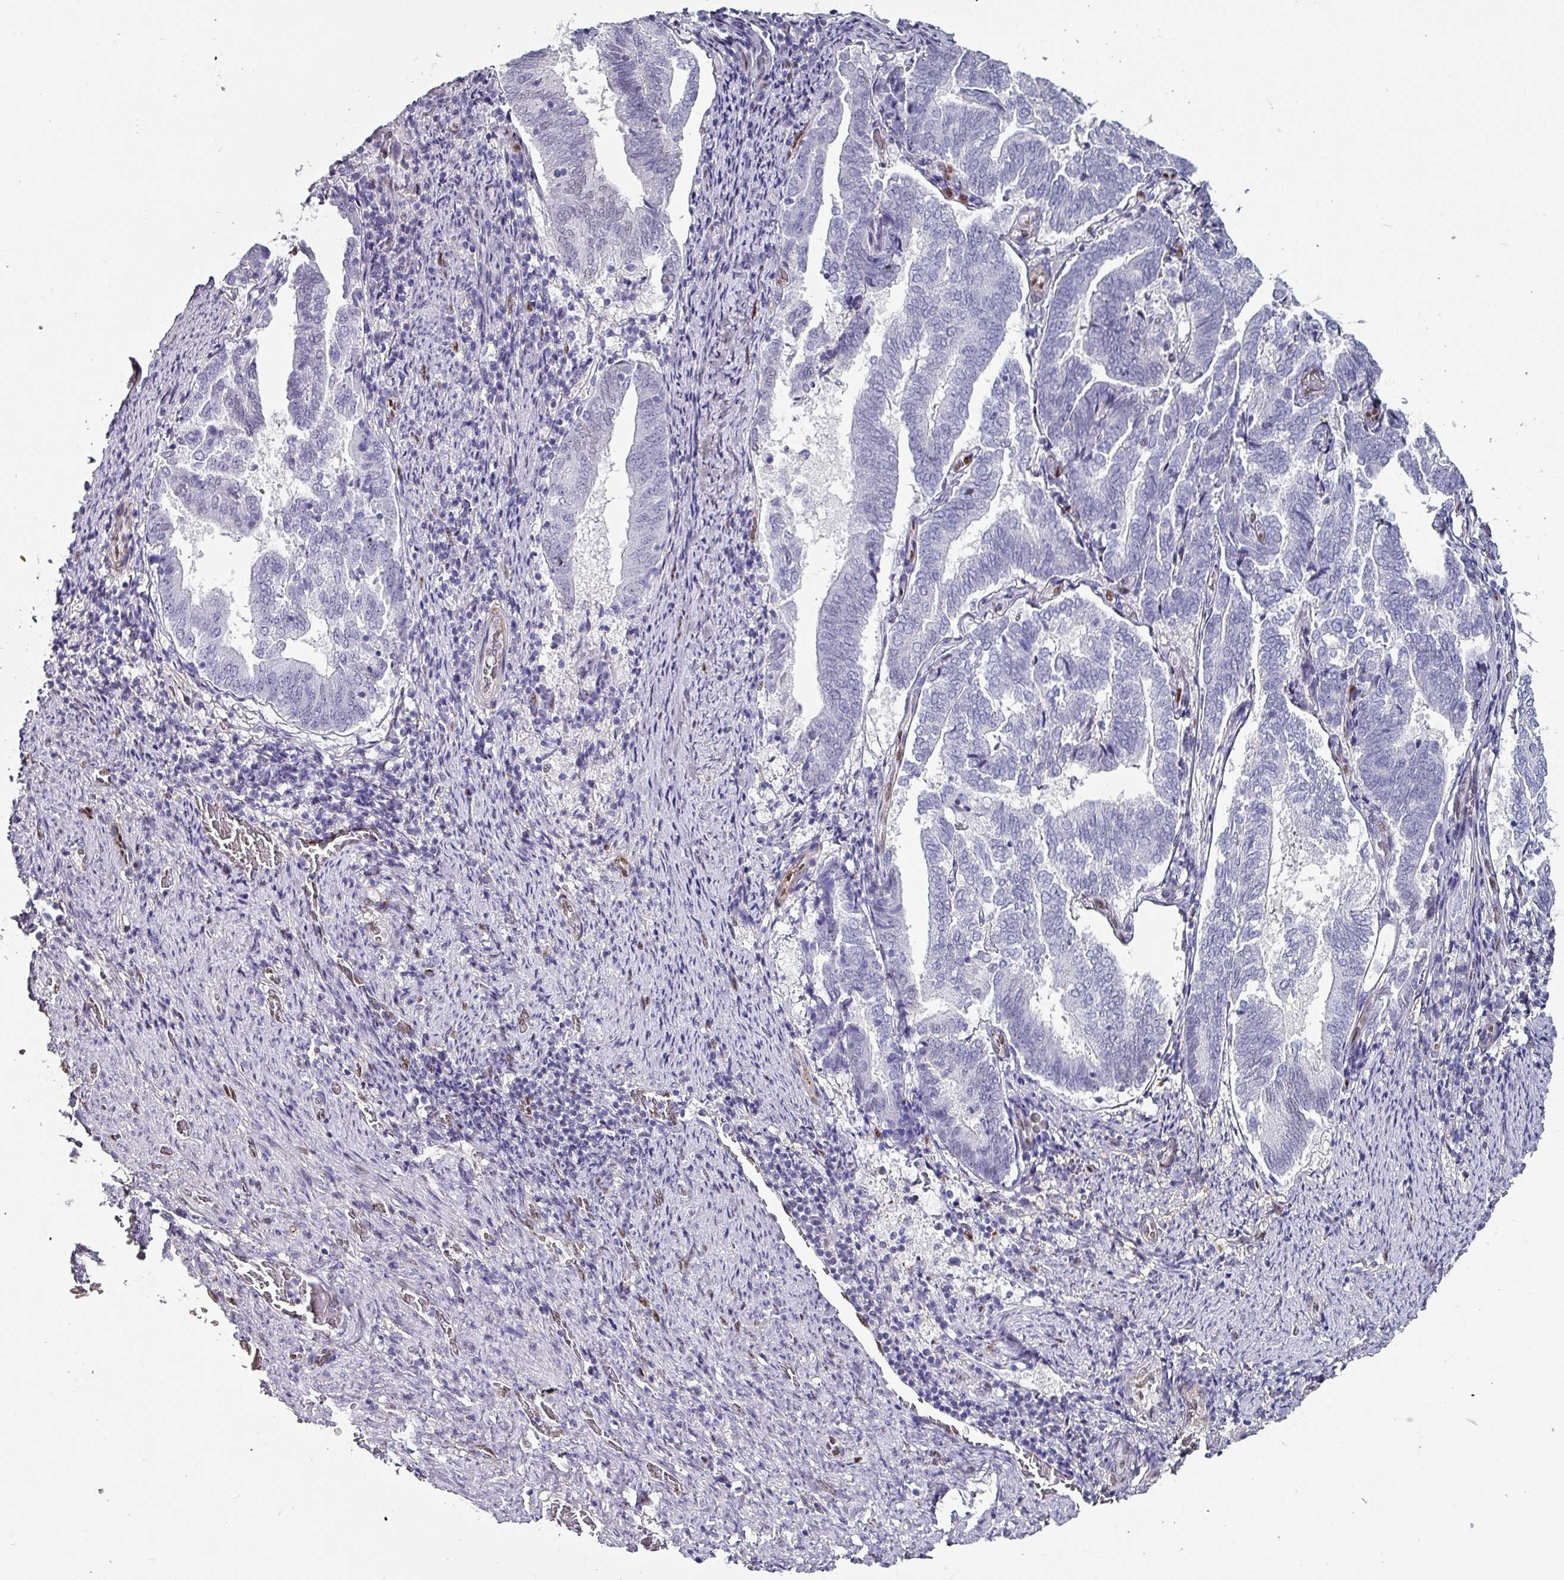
{"staining": {"intensity": "negative", "quantity": "none", "location": "none"}, "tissue": "endometrial cancer", "cell_type": "Tumor cells", "image_type": "cancer", "snomed": [{"axis": "morphology", "description": "Adenocarcinoma, NOS"}, {"axis": "topography", "description": "Endometrium"}], "caption": "IHC image of endometrial cancer stained for a protein (brown), which shows no staining in tumor cells. Brightfield microscopy of immunohistochemistry stained with DAB (brown) and hematoxylin (blue), captured at high magnification.", "gene": "ZNF816-ZNF321P", "patient": {"sex": "female", "age": 80}}